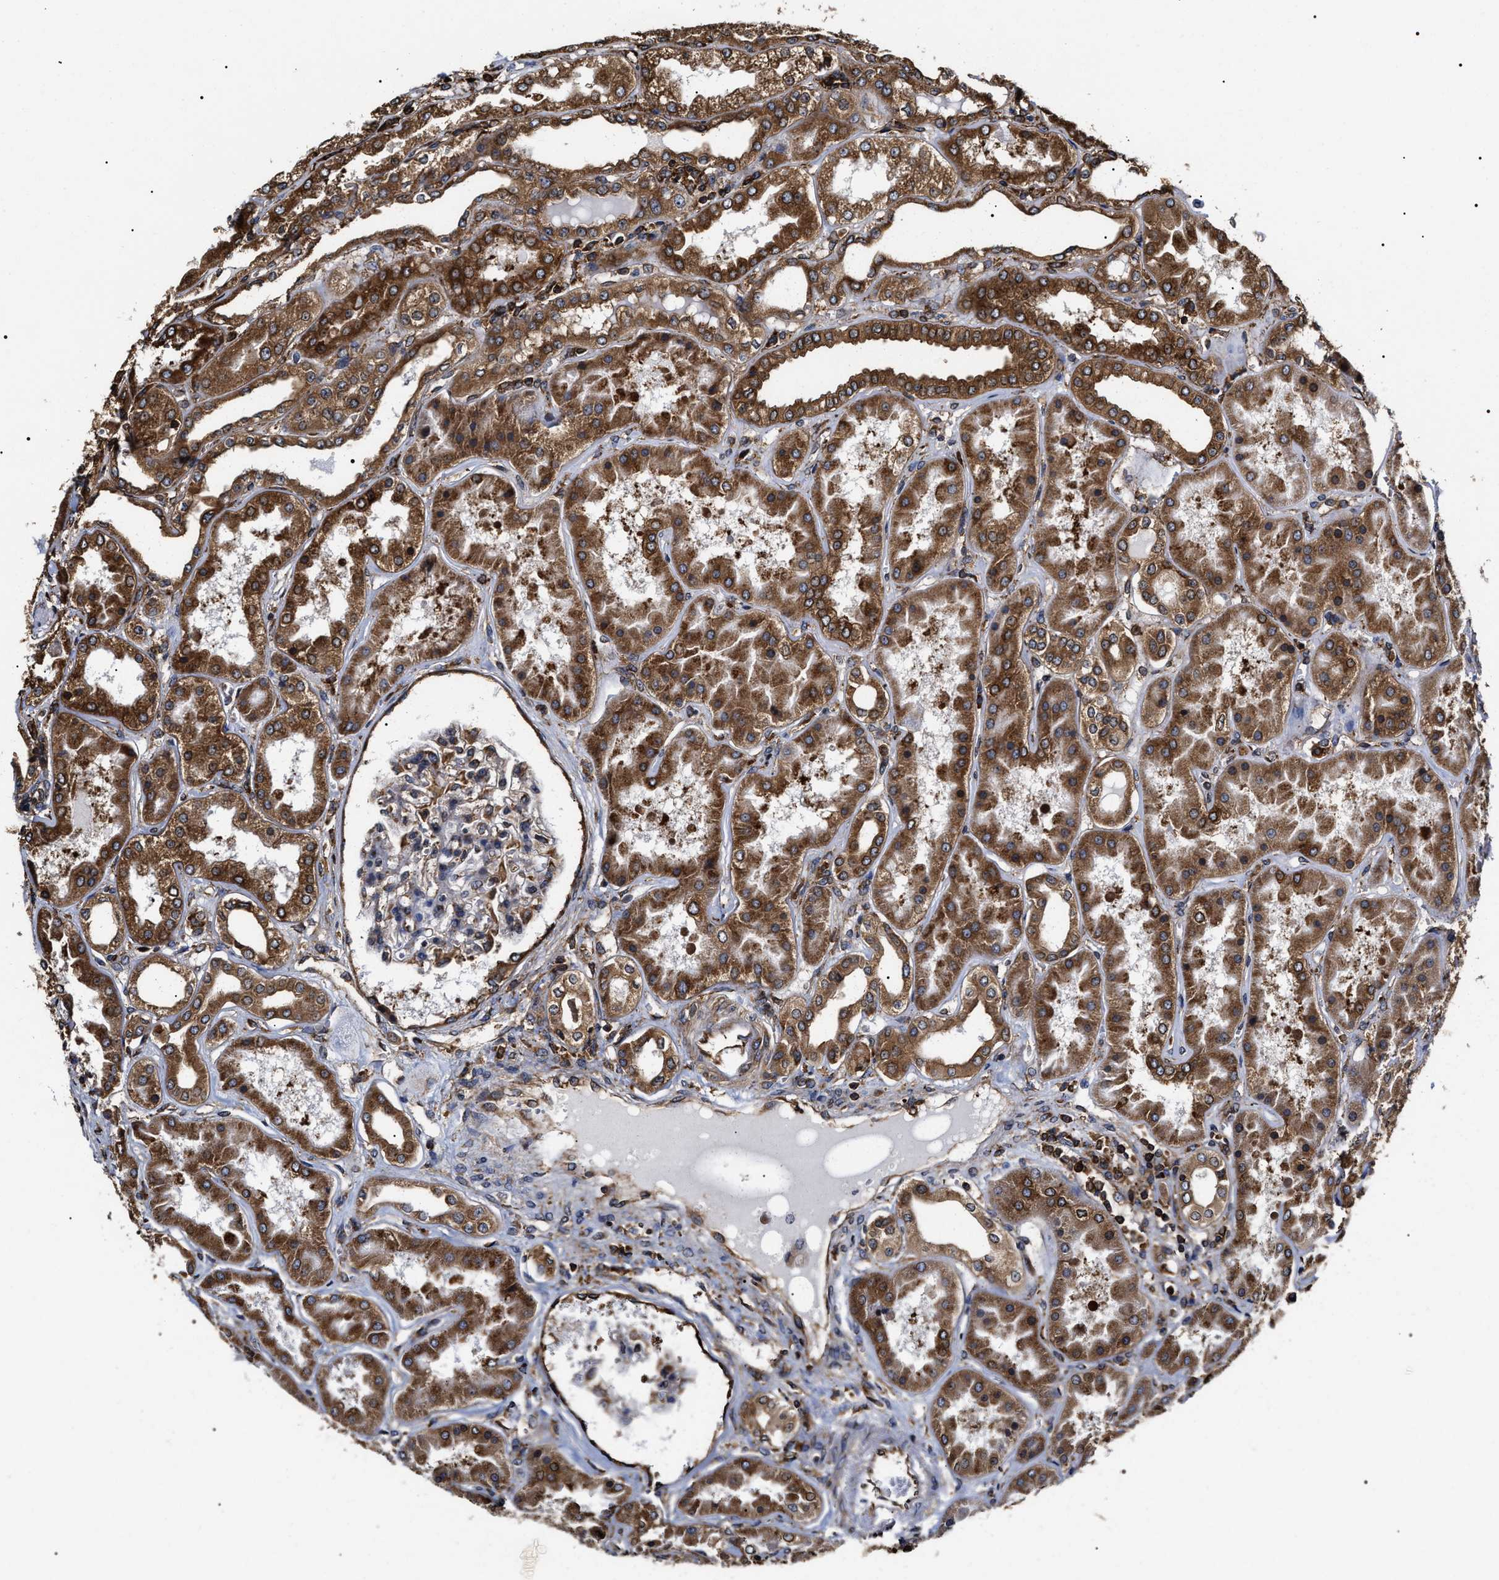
{"staining": {"intensity": "strong", "quantity": "25%-75%", "location": "cytoplasmic/membranous"}, "tissue": "kidney", "cell_type": "Cells in glomeruli", "image_type": "normal", "snomed": [{"axis": "morphology", "description": "Normal tissue, NOS"}, {"axis": "topography", "description": "Kidney"}], "caption": "IHC photomicrograph of benign kidney stained for a protein (brown), which exhibits high levels of strong cytoplasmic/membranous expression in approximately 25%-75% of cells in glomeruli.", "gene": "SERBP1", "patient": {"sex": "female", "age": 56}}